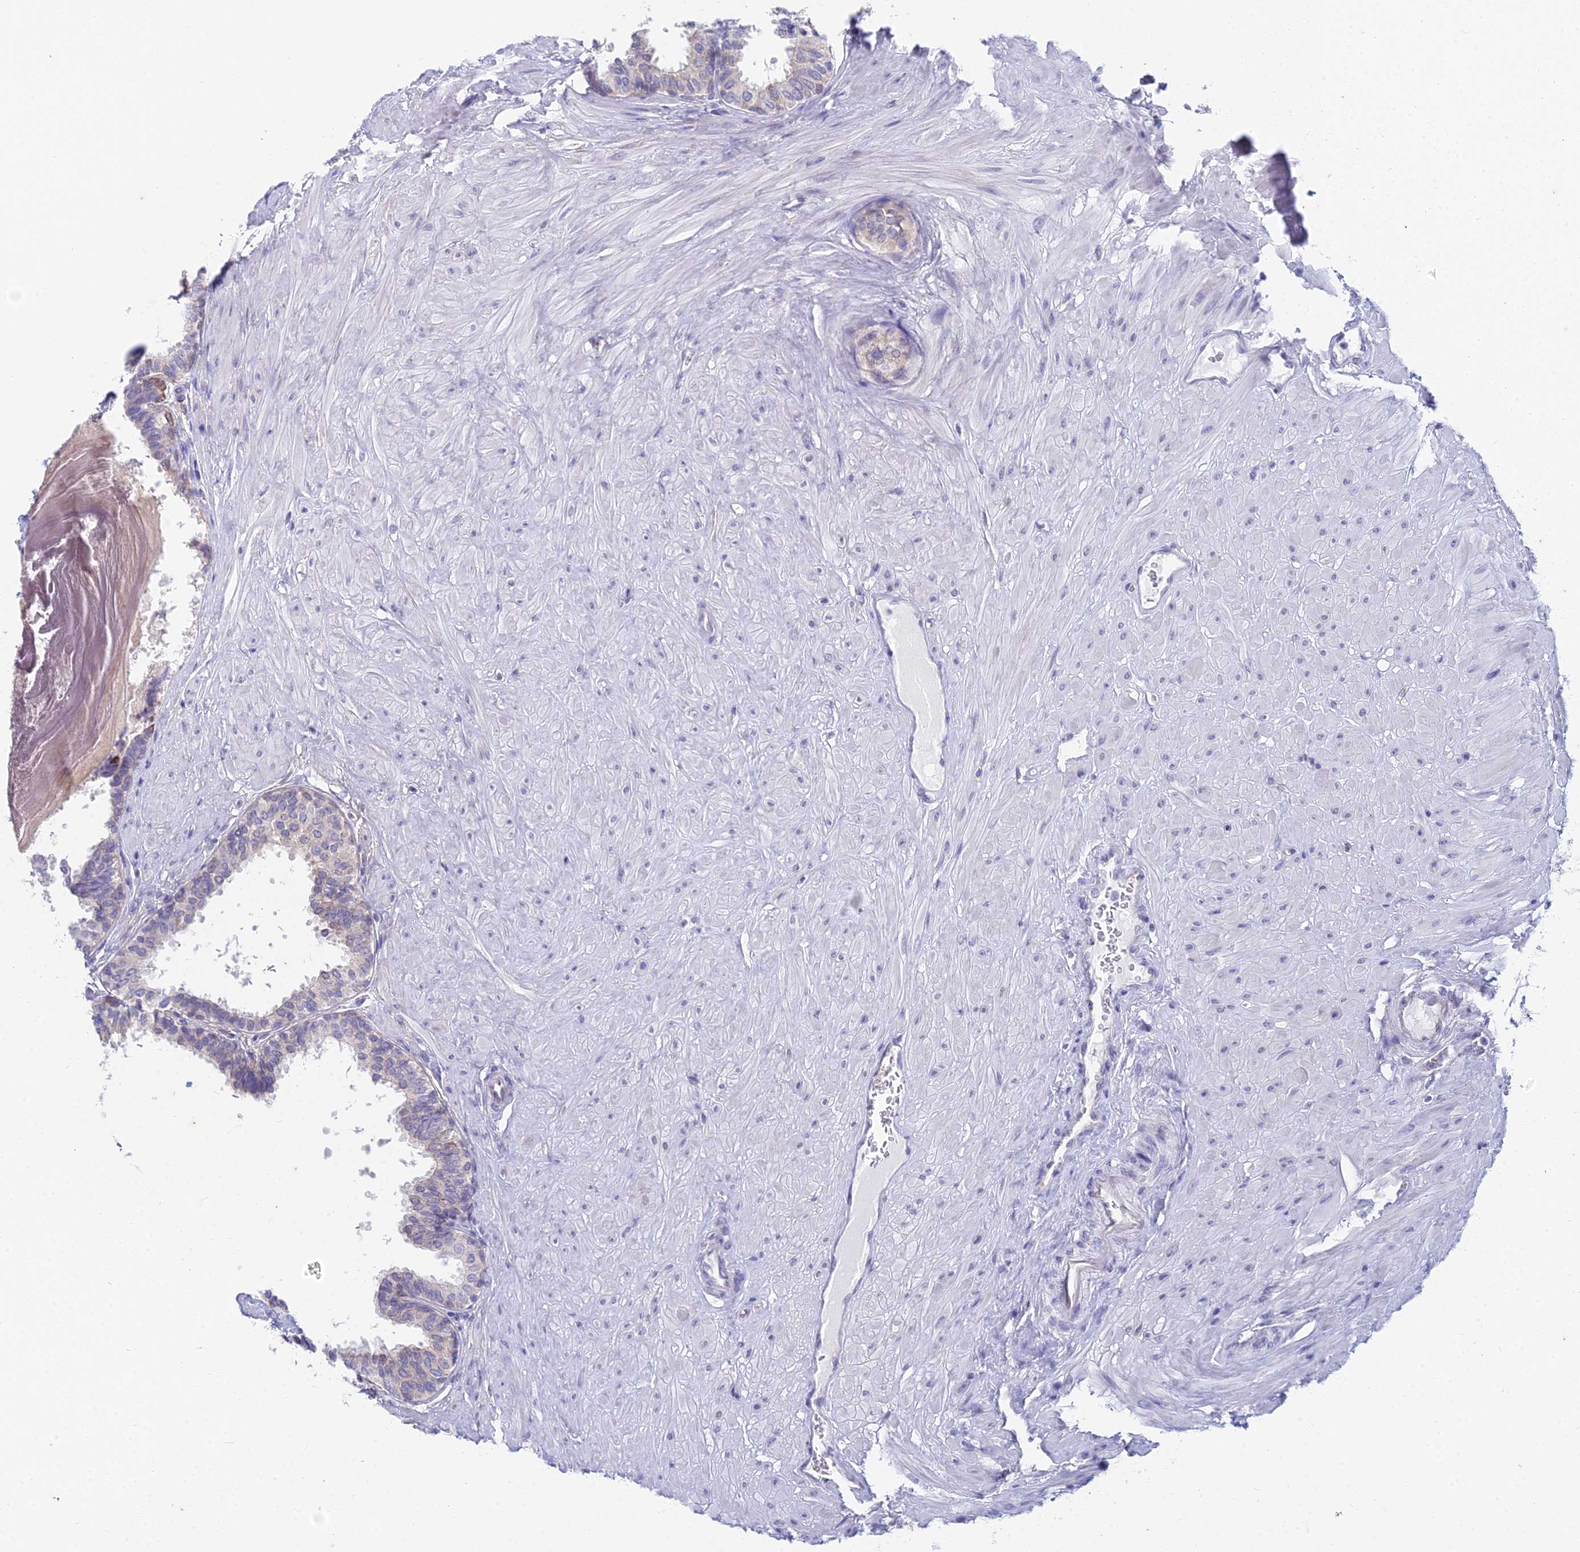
{"staining": {"intensity": "weak", "quantity": "<25%", "location": "cytoplasmic/membranous"}, "tissue": "prostate", "cell_type": "Glandular cells", "image_type": "normal", "snomed": [{"axis": "morphology", "description": "Normal tissue, NOS"}, {"axis": "topography", "description": "Prostate"}], "caption": "This is an immunohistochemistry micrograph of benign human prostate. There is no positivity in glandular cells.", "gene": "EEF2KMT", "patient": {"sex": "male", "age": 48}}